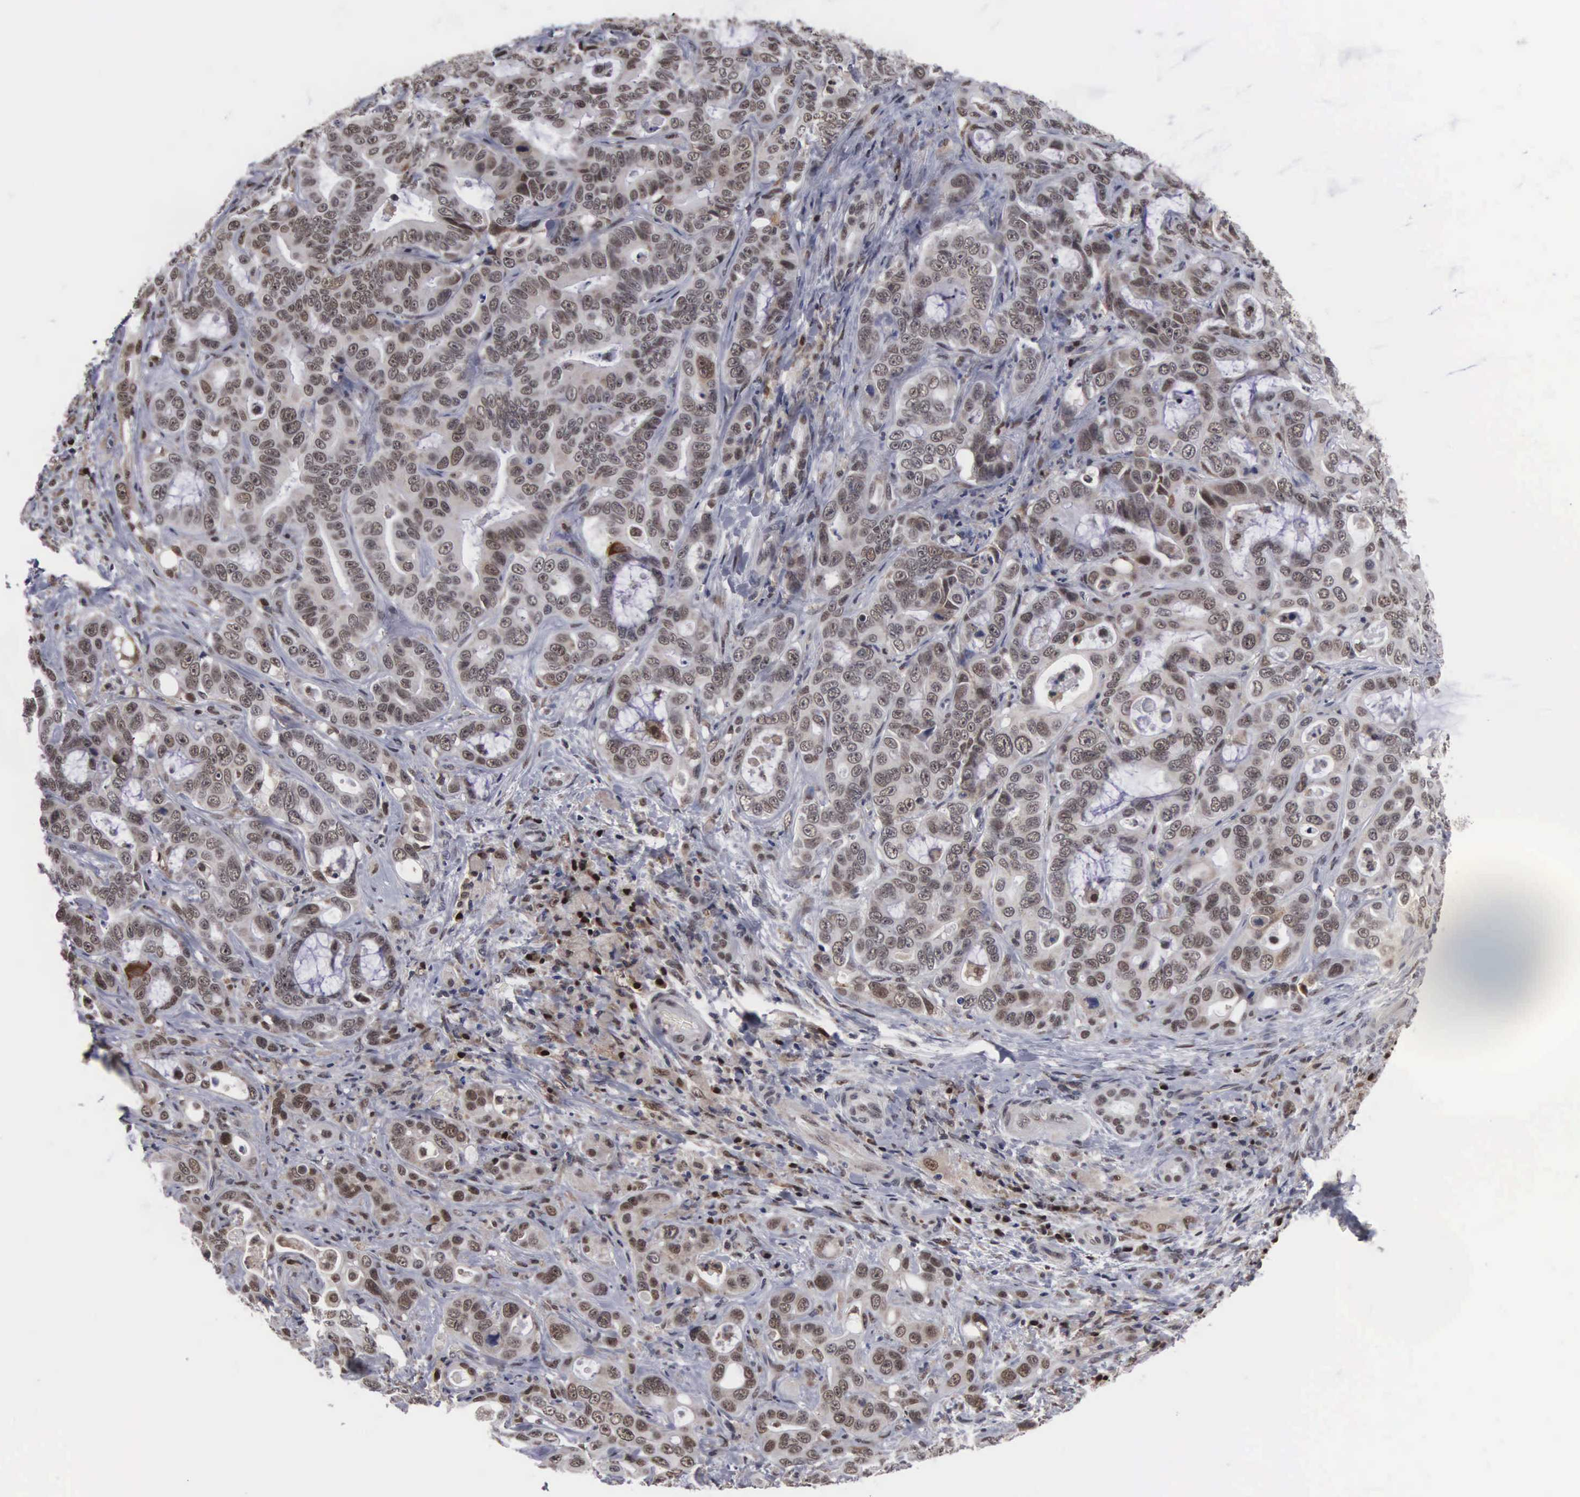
{"staining": {"intensity": "weak", "quantity": ">75%", "location": "nuclear"}, "tissue": "liver cancer", "cell_type": "Tumor cells", "image_type": "cancer", "snomed": [{"axis": "morphology", "description": "Cholangiocarcinoma"}, {"axis": "topography", "description": "Liver"}], "caption": "There is low levels of weak nuclear expression in tumor cells of cholangiocarcinoma (liver), as demonstrated by immunohistochemical staining (brown color).", "gene": "TRMT5", "patient": {"sex": "female", "age": 79}}